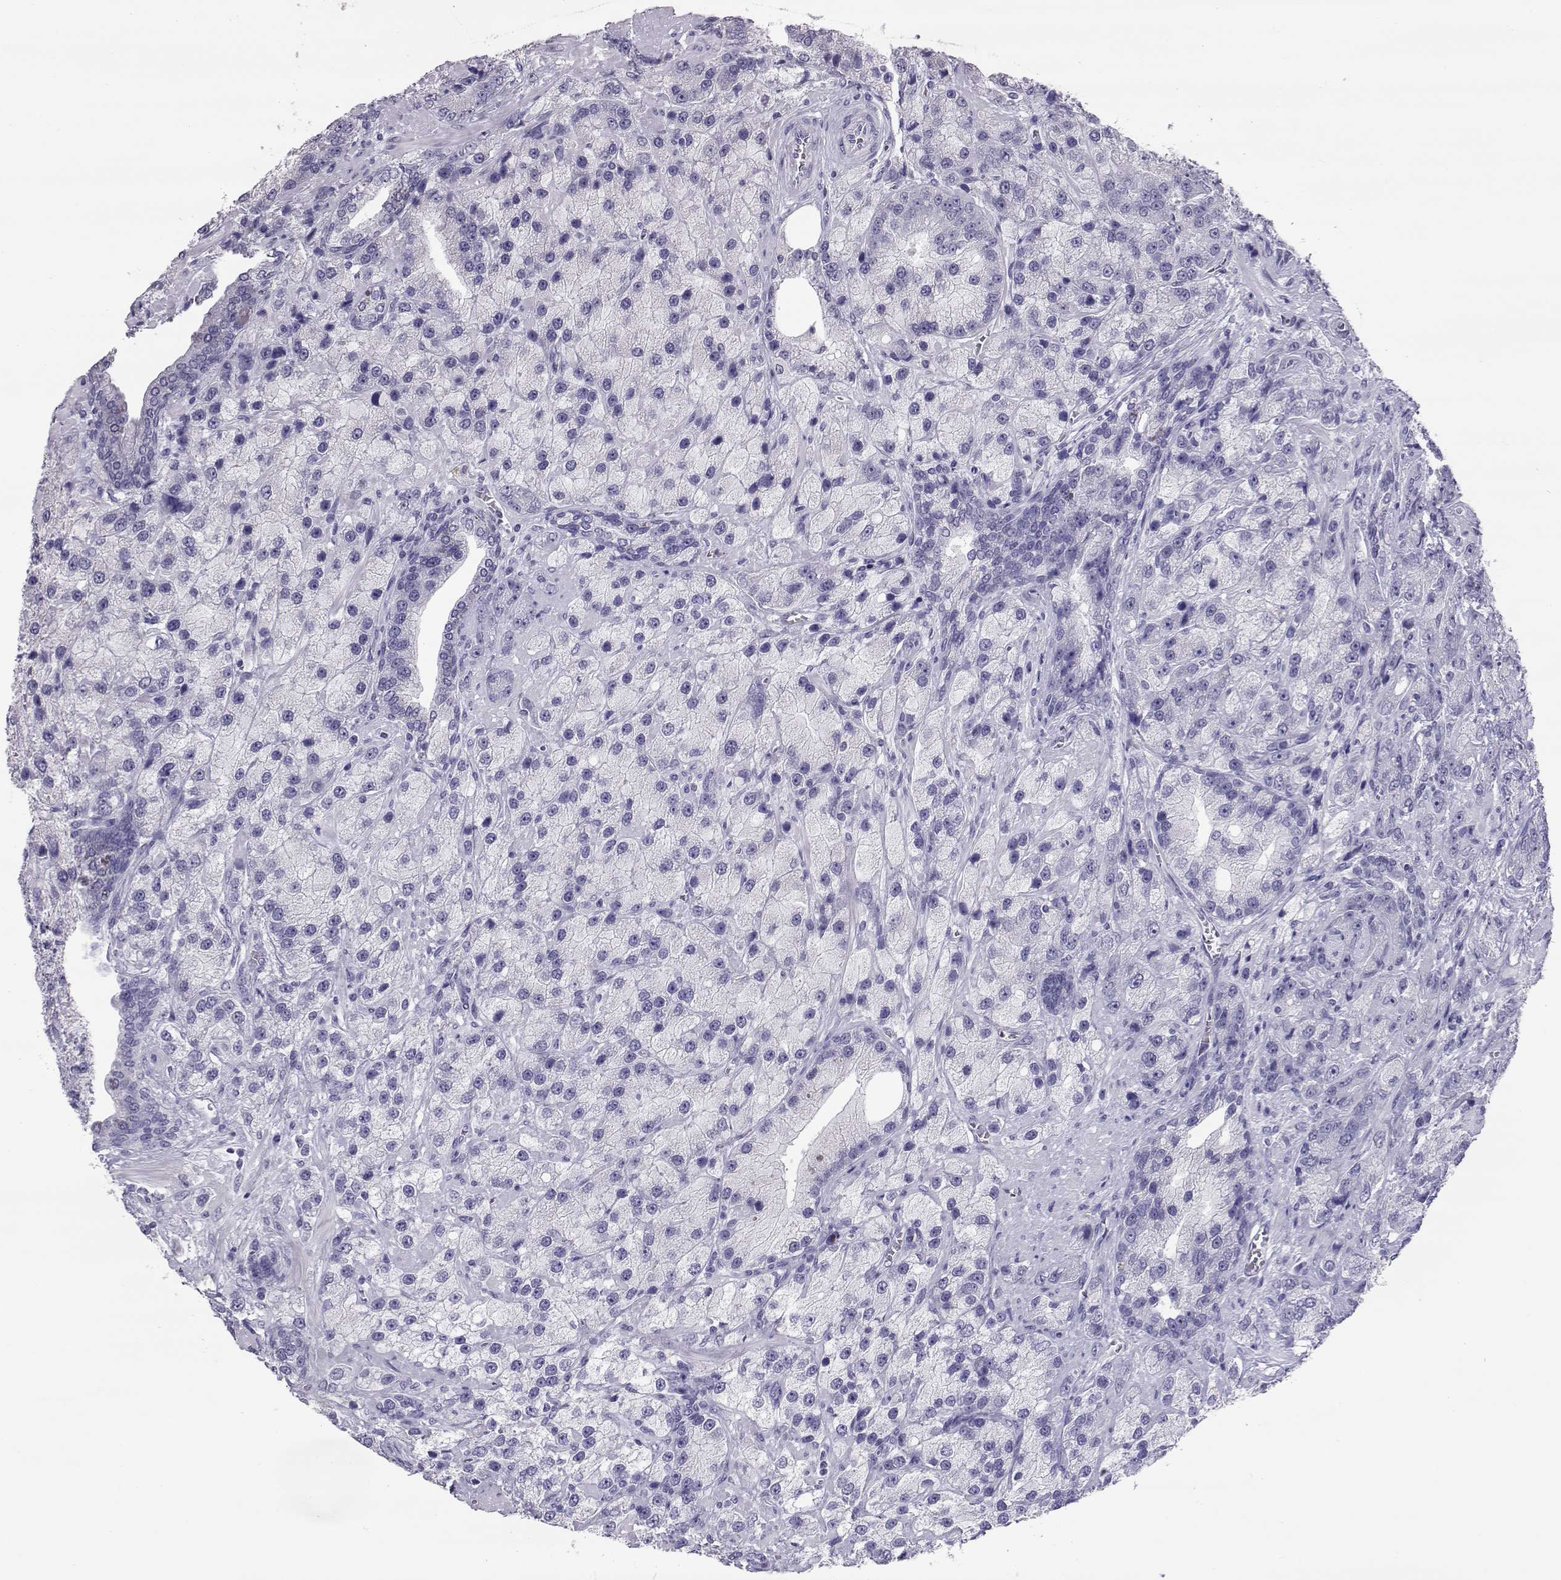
{"staining": {"intensity": "negative", "quantity": "none", "location": "none"}, "tissue": "prostate cancer", "cell_type": "Tumor cells", "image_type": "cancer", "snomed": [{"axis": "morphology", "description": "Adenocarcinoma, NOS"}, {"axis": "topography", "description": "Prostate"}], "caption": "IHC of adenocarcinoma (prostate) demonstrates no positivity in tumor cells.", "gene": "PMCH", "patient": {"sex": "male", "age": 63}}